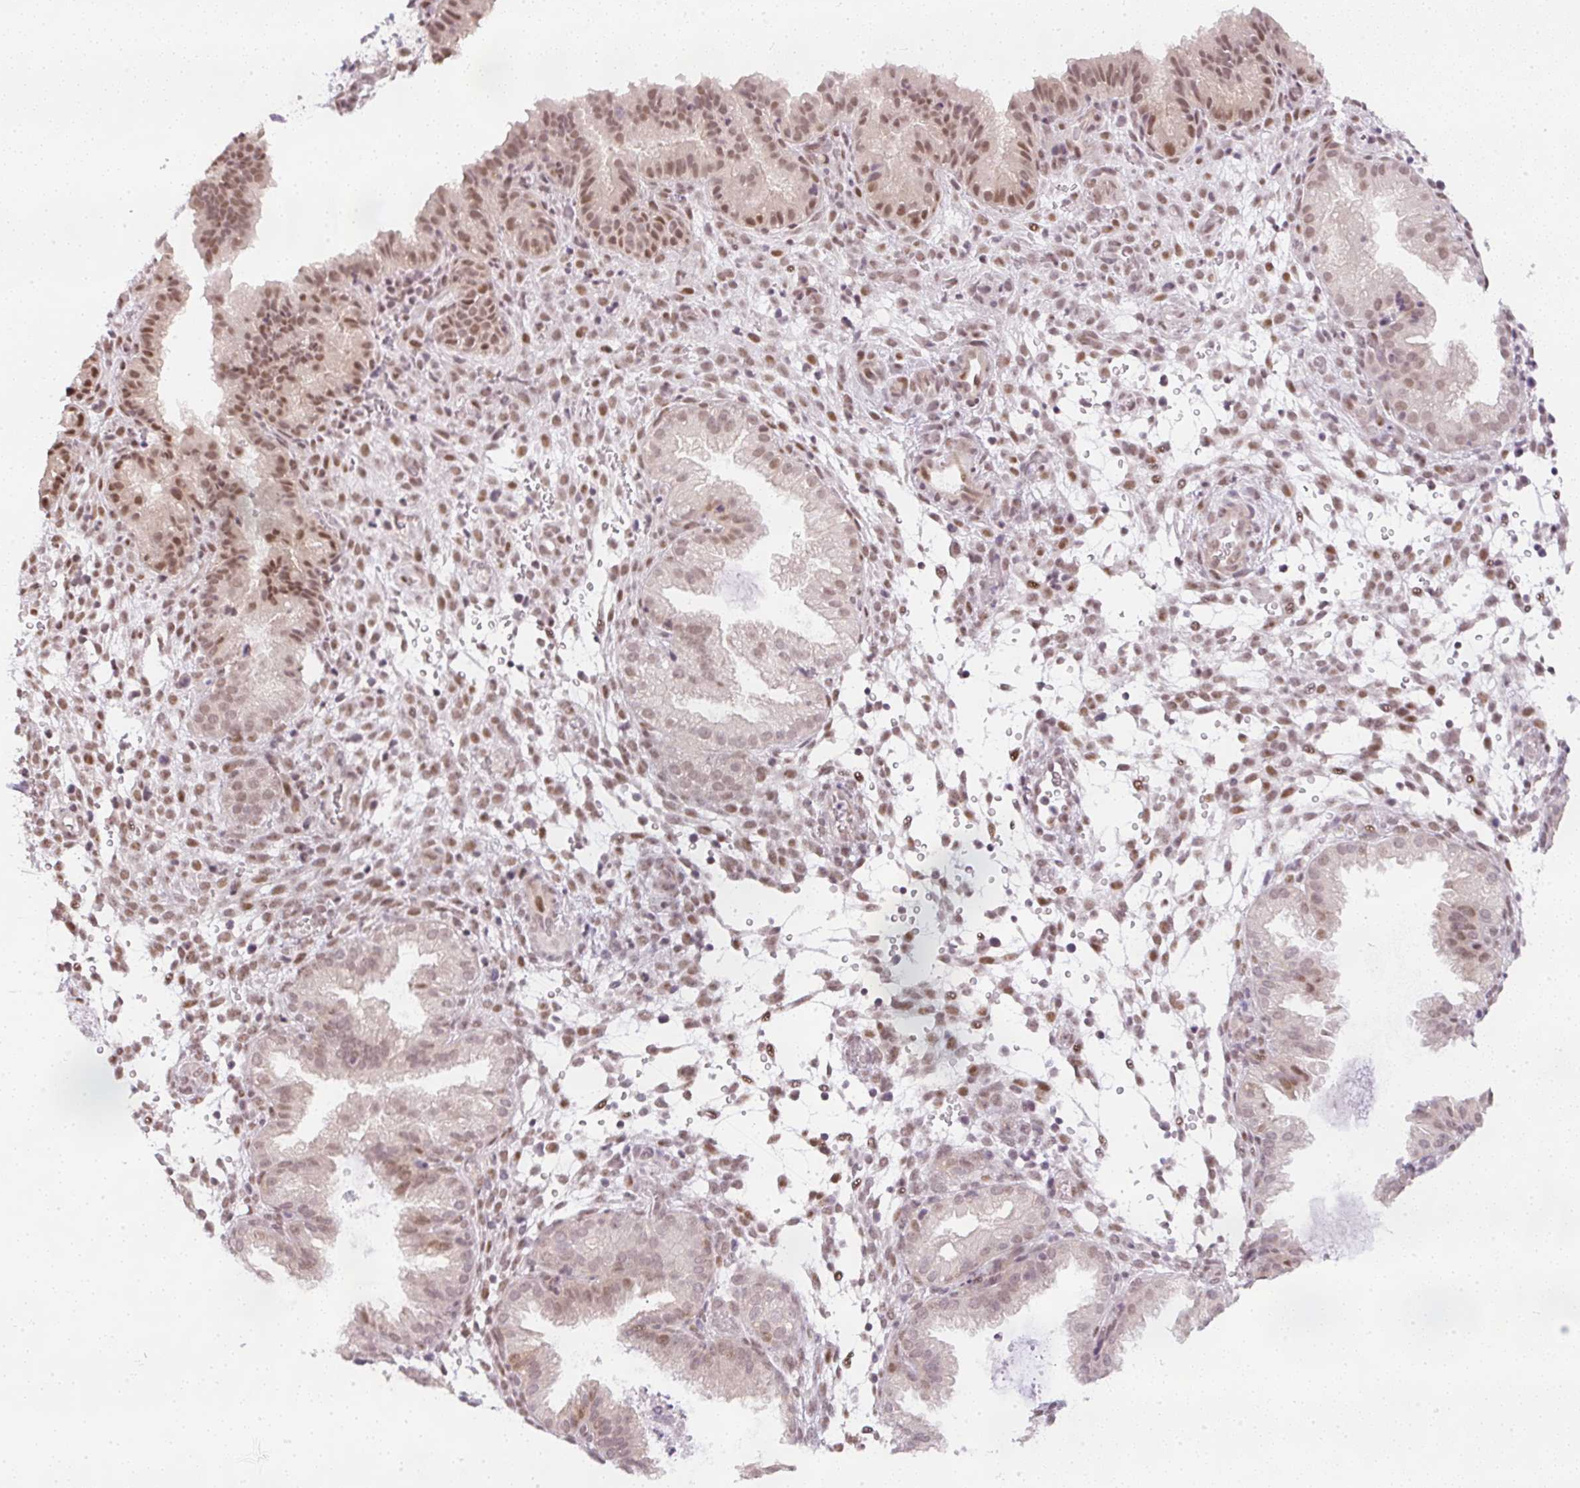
{"staining": {"intensity": "moderate", "quantity": "25%-75%", "location": "nuclear"}, "tissue": "endometrium", "cell_type": "Cells in endometrial stroma", "image_type": "normal", "snomed": [{"axis": "morphology", "description": "Normal tissue, NOS"}, {"axis": "topography", "description": "Endometrium"}], "caption": "Immunohistochemical staining of unremarkable endometrium shows medium levels of moderate nuclear positivity in approximately 25%-75% of cells in endometrial stroma. Nuclei are stained in blue.", "gene": "DPPA4", "patient": {"sex": "female", "age": 33}}